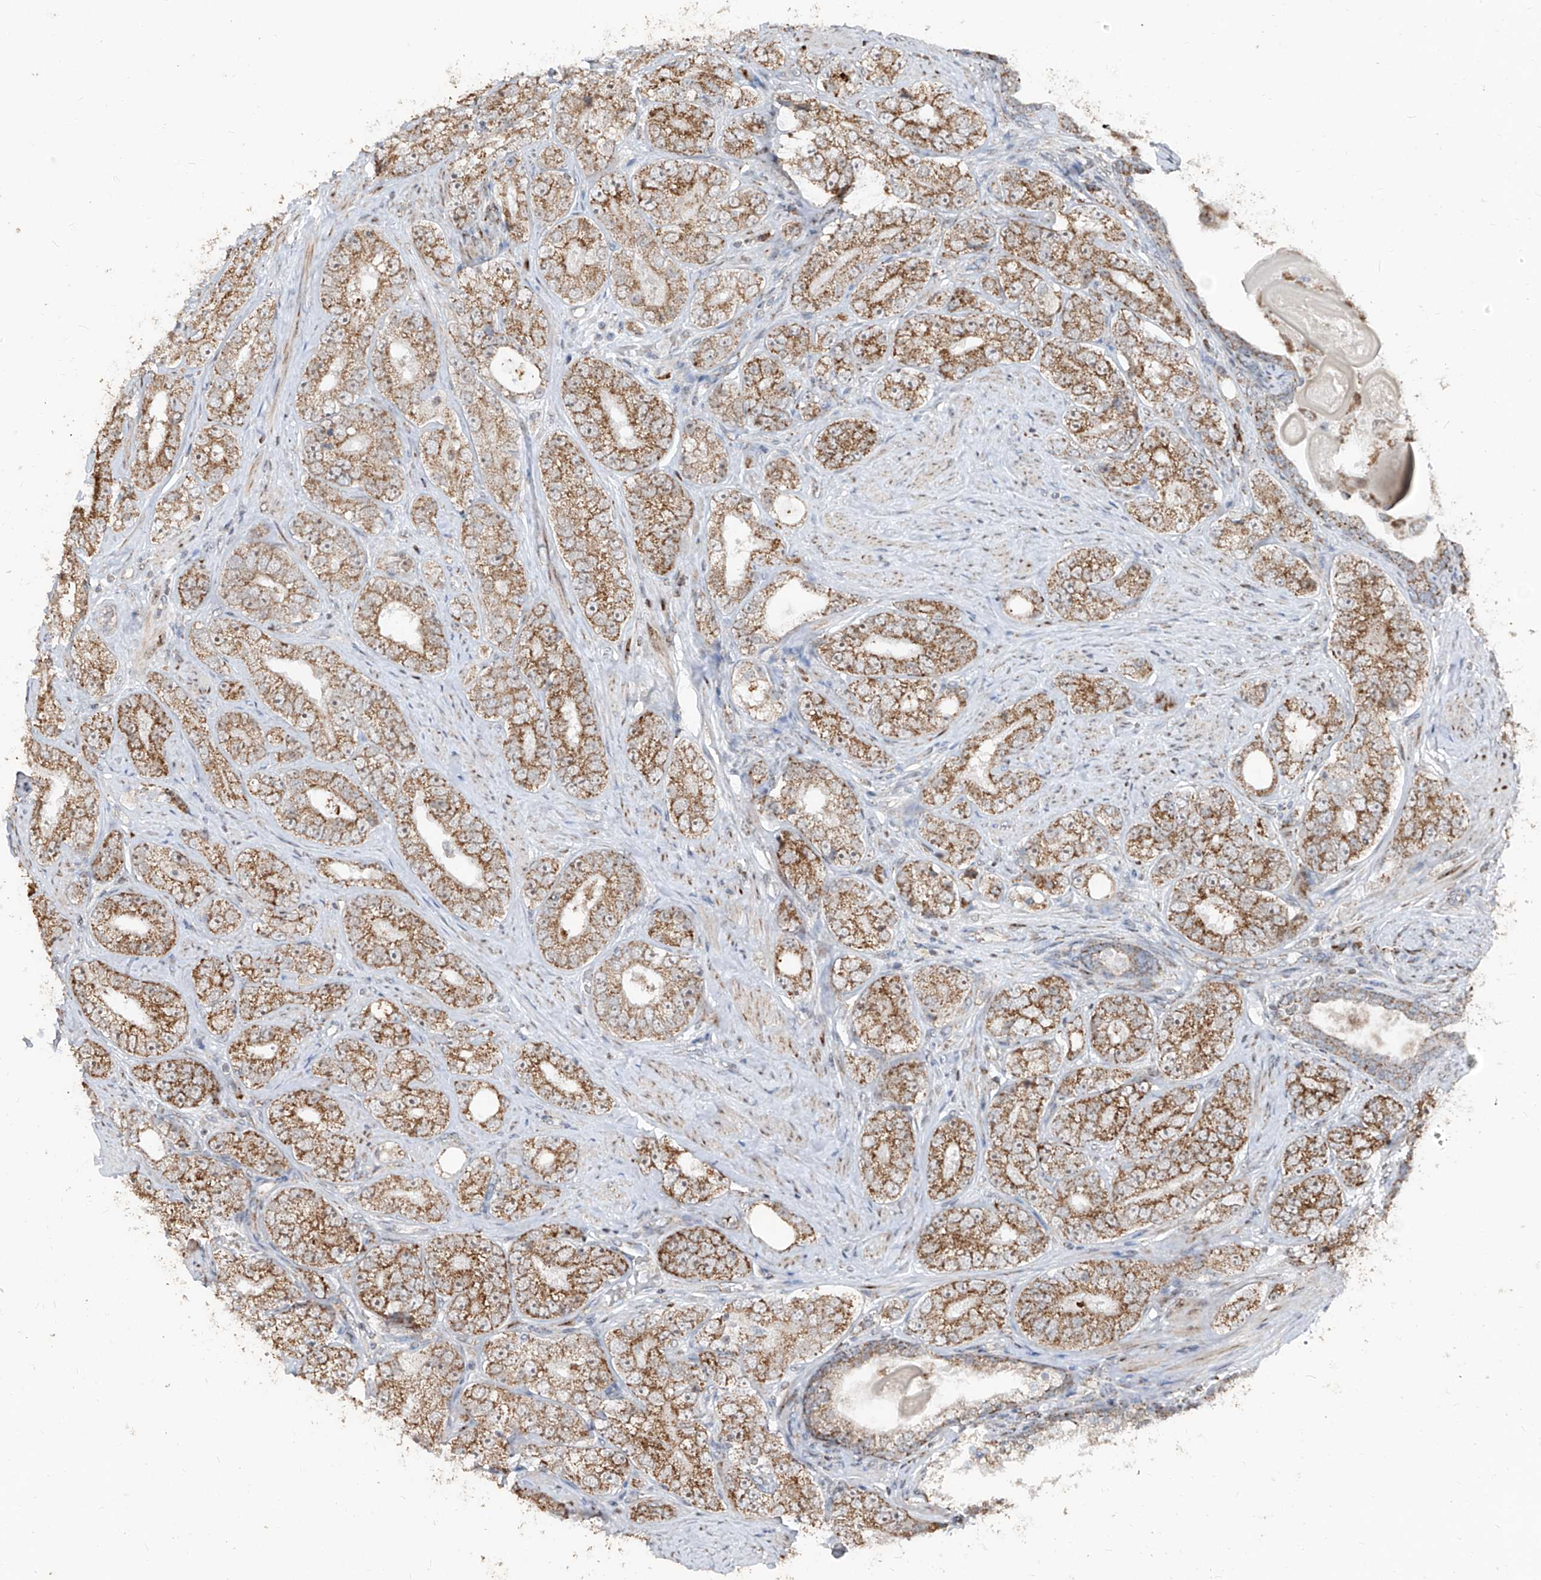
{"staining": {"intensity": "moderate", "quantity": ">75%", "location": "cytoplasmic/membranous"}, "tissue": "prostate cancer", "cell_type": "Tumor cells", "image_type": "cancer", "snomed": [{"axis": "morphology", "description": "Adenocarcinoma, High grade"}, {"axis": "topography", "description": "Prostate"}], "caption": "IHC staining of prostate cancer (high-grade adenocarcinoma), which exhibits medium levels of moderate cytoplasmic/membranous positivity in approximately >75% of tumor cells indicating moderate cytoplasmic/membranous protein staining. The staining was performed using DAB (3,3'-diaminobenzidine) (brown) for protein detection and nuclei were counterstained in hematoxylin (blue).", "gene": "NDUFB3", "patient": {"sex": "male", "age": 56}}